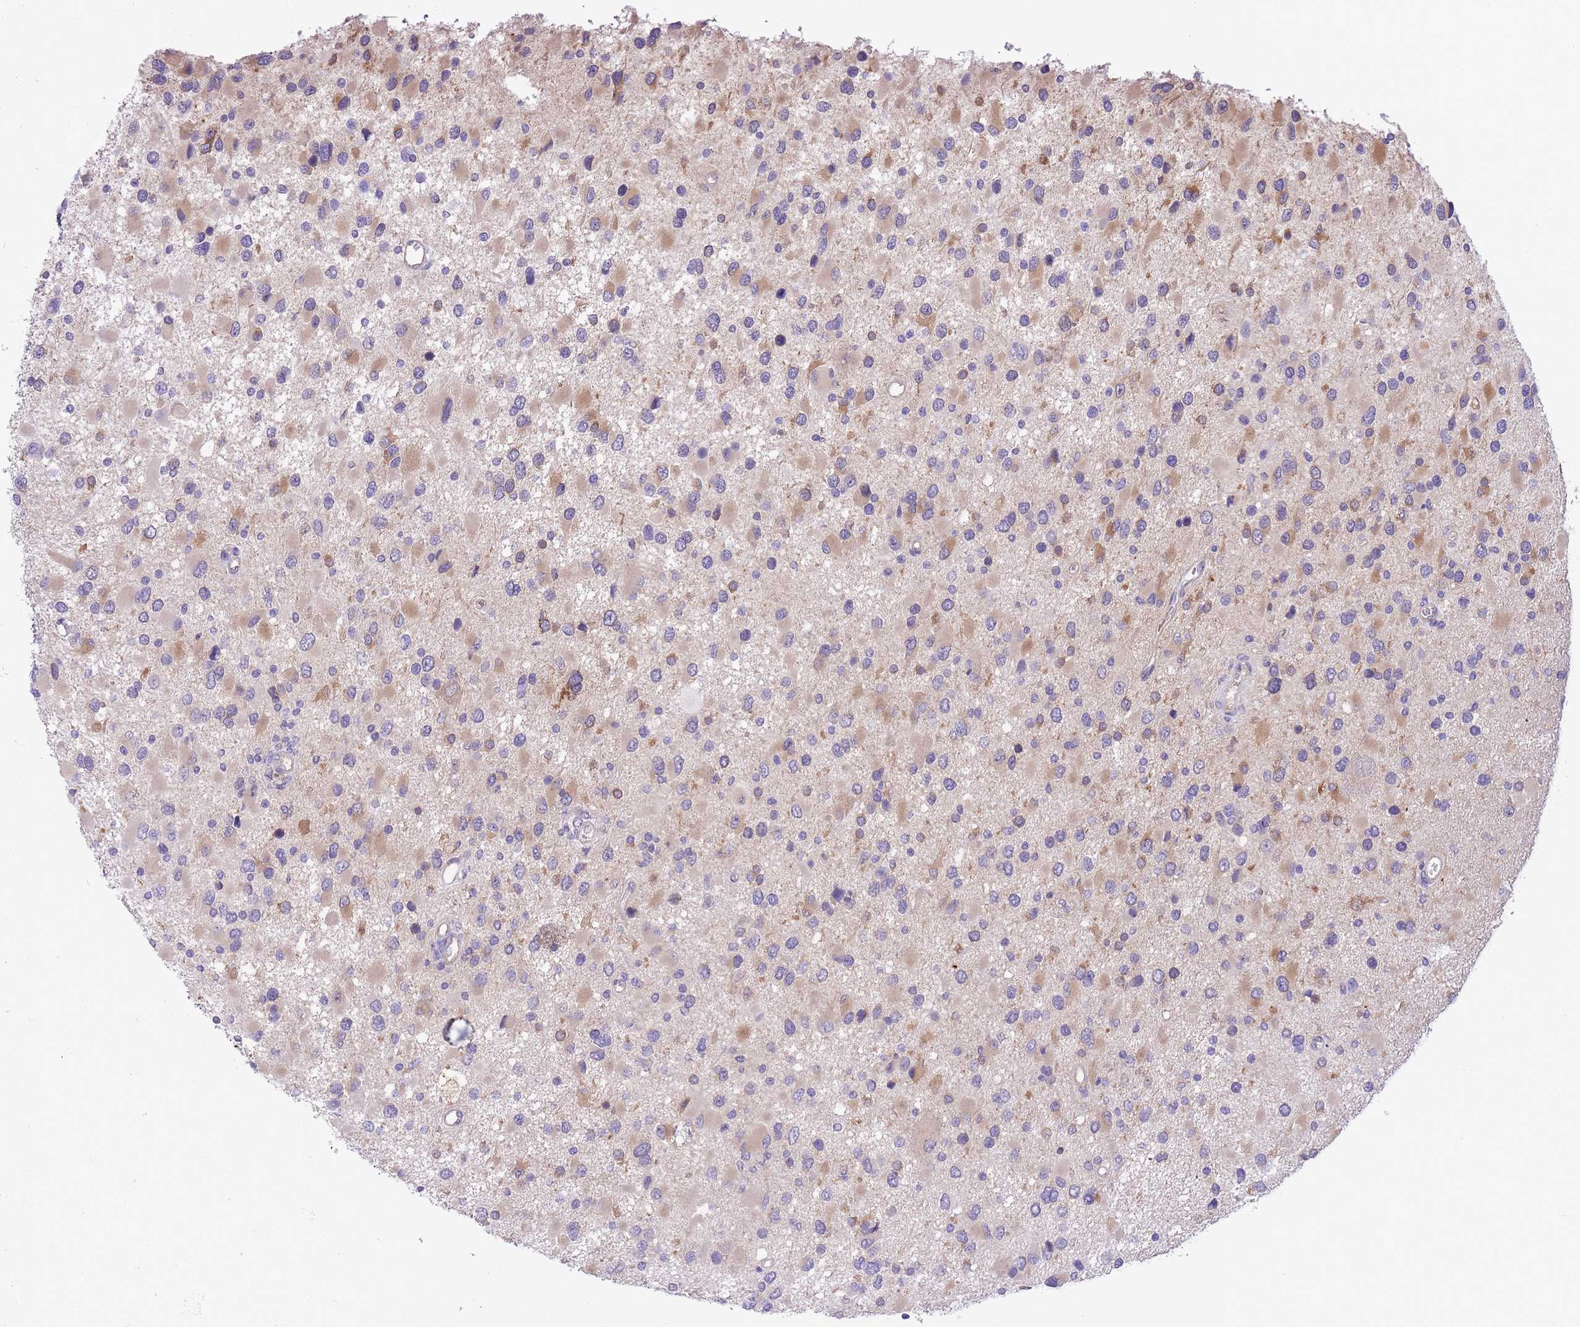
{"staining": {"intensity": "moderate", "quantity": "<25%", "location": "cytoplasmic/membranous"}, "tissue": "glioma", "cell_type": "Tumor cells", "image_type": "cancer", "snomed": [{"axis": "morphology", "description": "Glioma, malignant, High grade"}, {"axis": "topography", "description": "Brain"}], "caption": "Malignant high-grade glioma was stained to show a protein in brown. There is low levels of moderate cytoplasmic/membranous staining in approximately <25% of tumor cells.", "gene": "WWOX", "patient": {"sex": "male", "age": 53}}